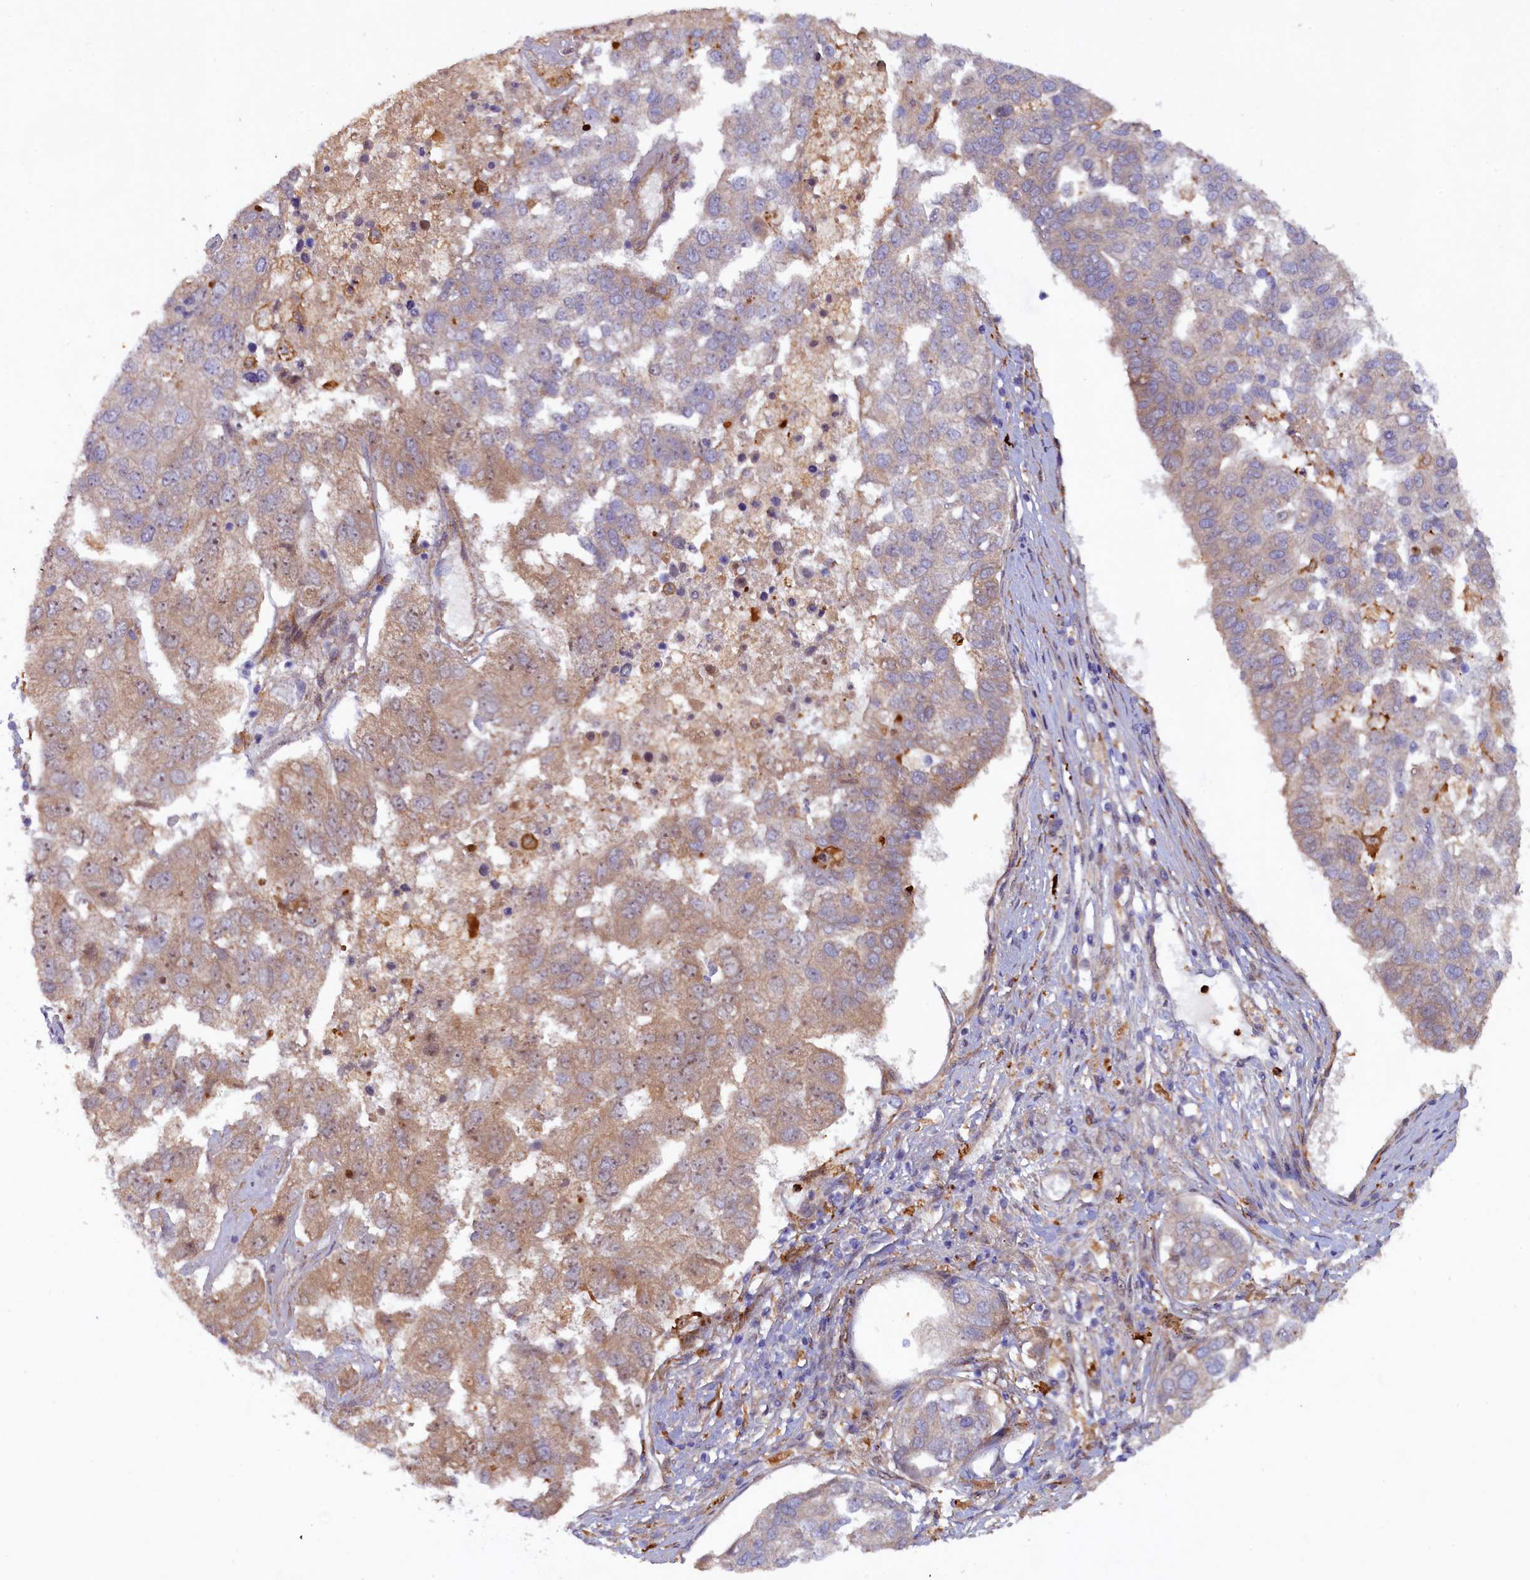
{"staining": {"intensity": "weak", "quantity": "<25%", "location": "cytoplasmic/membranous"}, "tissue": "pancreatic cancer", "cell_type": "Tumor cells", "image_type": "cancer", "snomed": [{"axis": "morphology", "description": "Adenocarcinoma, NOS"}, {"axis": "topography", "description": "Pancreas"}], "caption": "Protein analysis of pancreatic cancer exhibits no significant staining in tumor cells. (Stains: DAB (3,3'-diaminobenzidine) IHC with hematoxylin counter stain, Microscopy: brightfield microscopy at high magnification).", "gene": "FERMT1", "patient": {"sex": "female", "age": 61}}